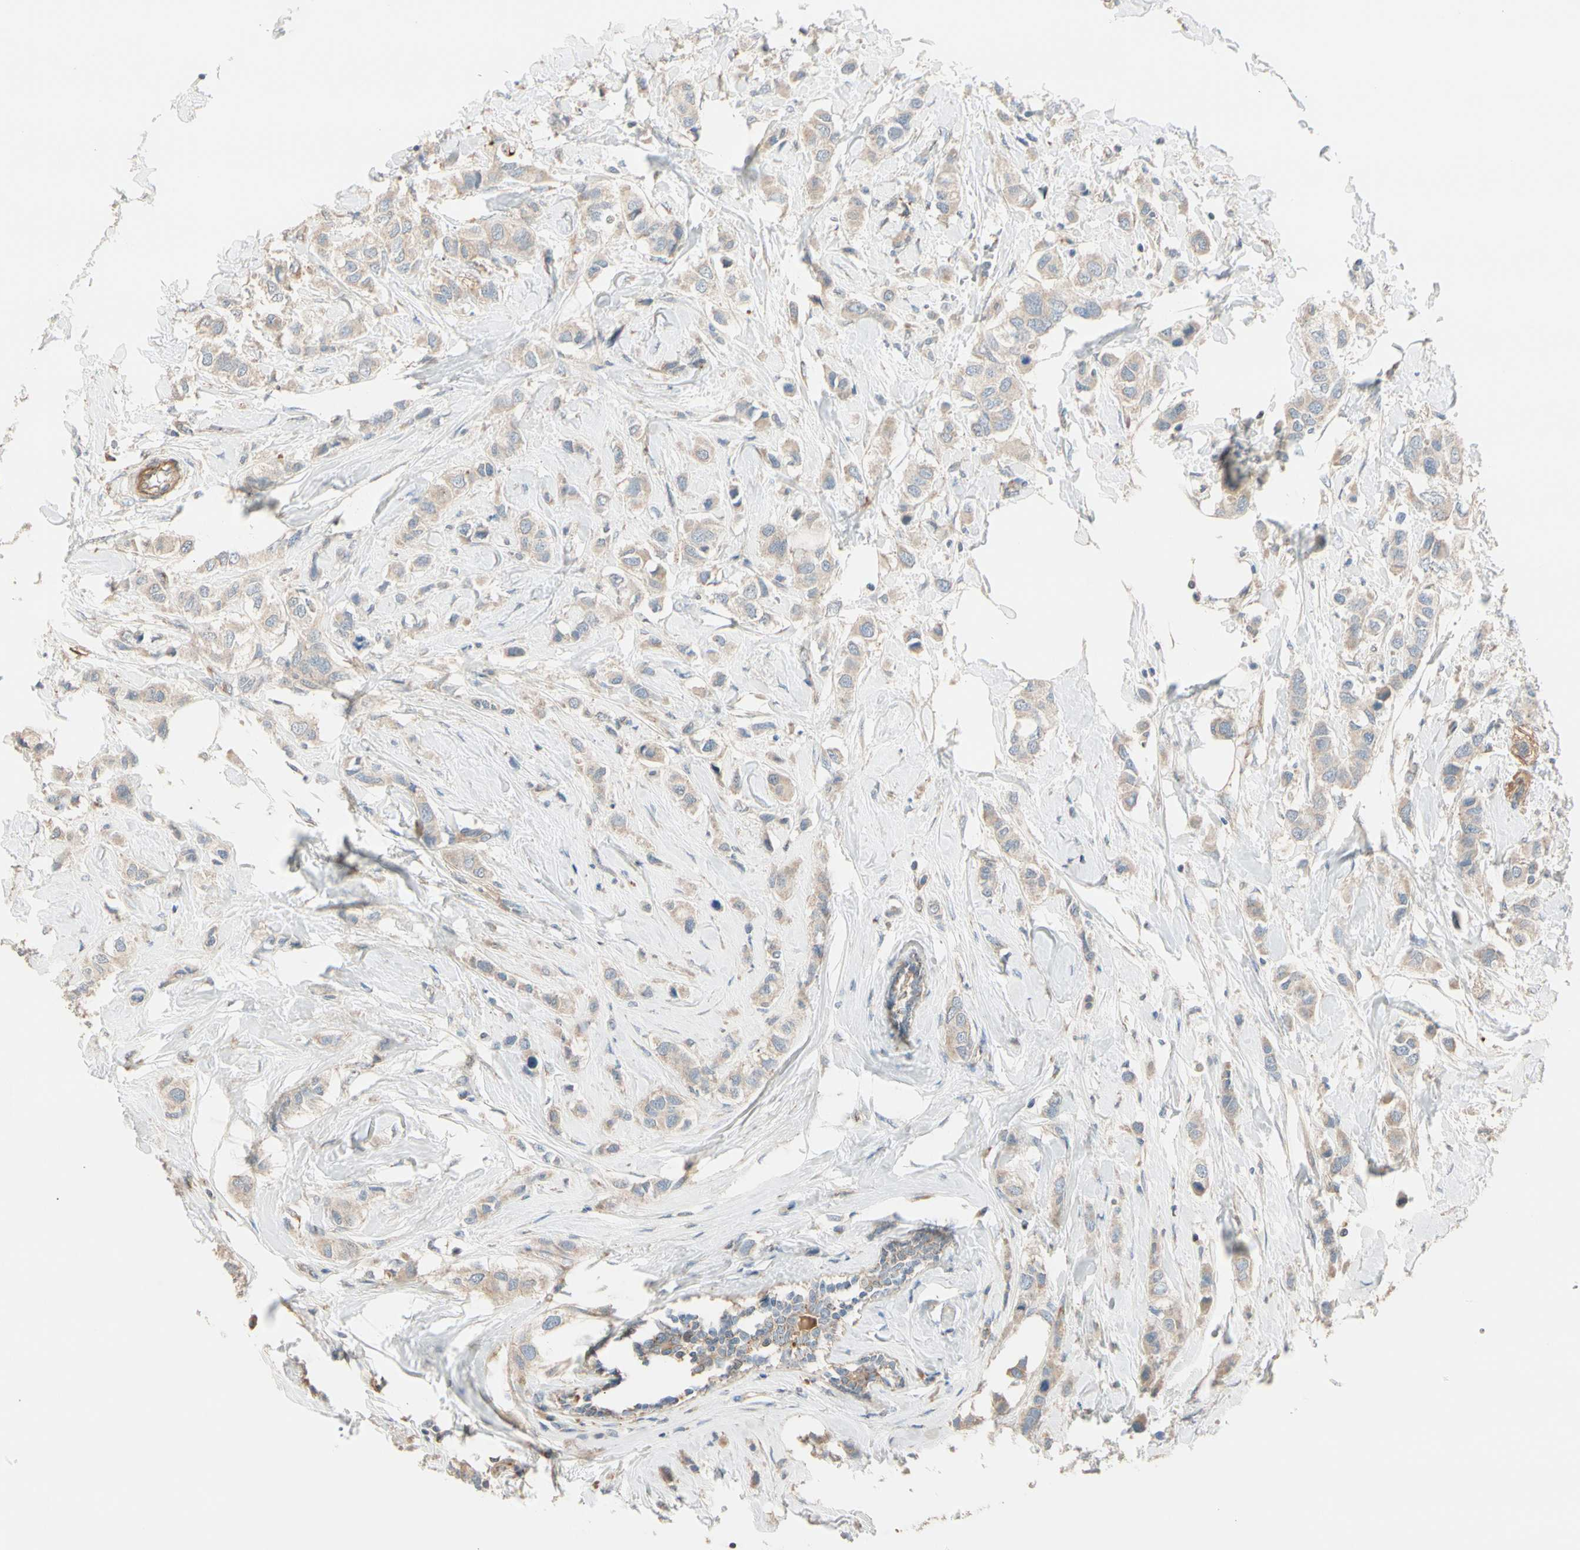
{"staining": {"intensity": "weak", "quantity": ">75%", "location": "cytoplasmic/membranous"}, "tissue": "breast cancer", "cell_type": "Tumor cells", "image_type": "cancer", "snomed": [{"axis": "morphology", "description": "Duct carcinoma"}, {"axis": "topography", "description": "Breast"}], "caption": "Breast cancer stained for a protein (brown) demonstrates weak cytoplasmic/membranous positive staining in about >75% of tumor cells.", "gene": "EPHA3", "patient": {"sex": "female", "age": 50}}